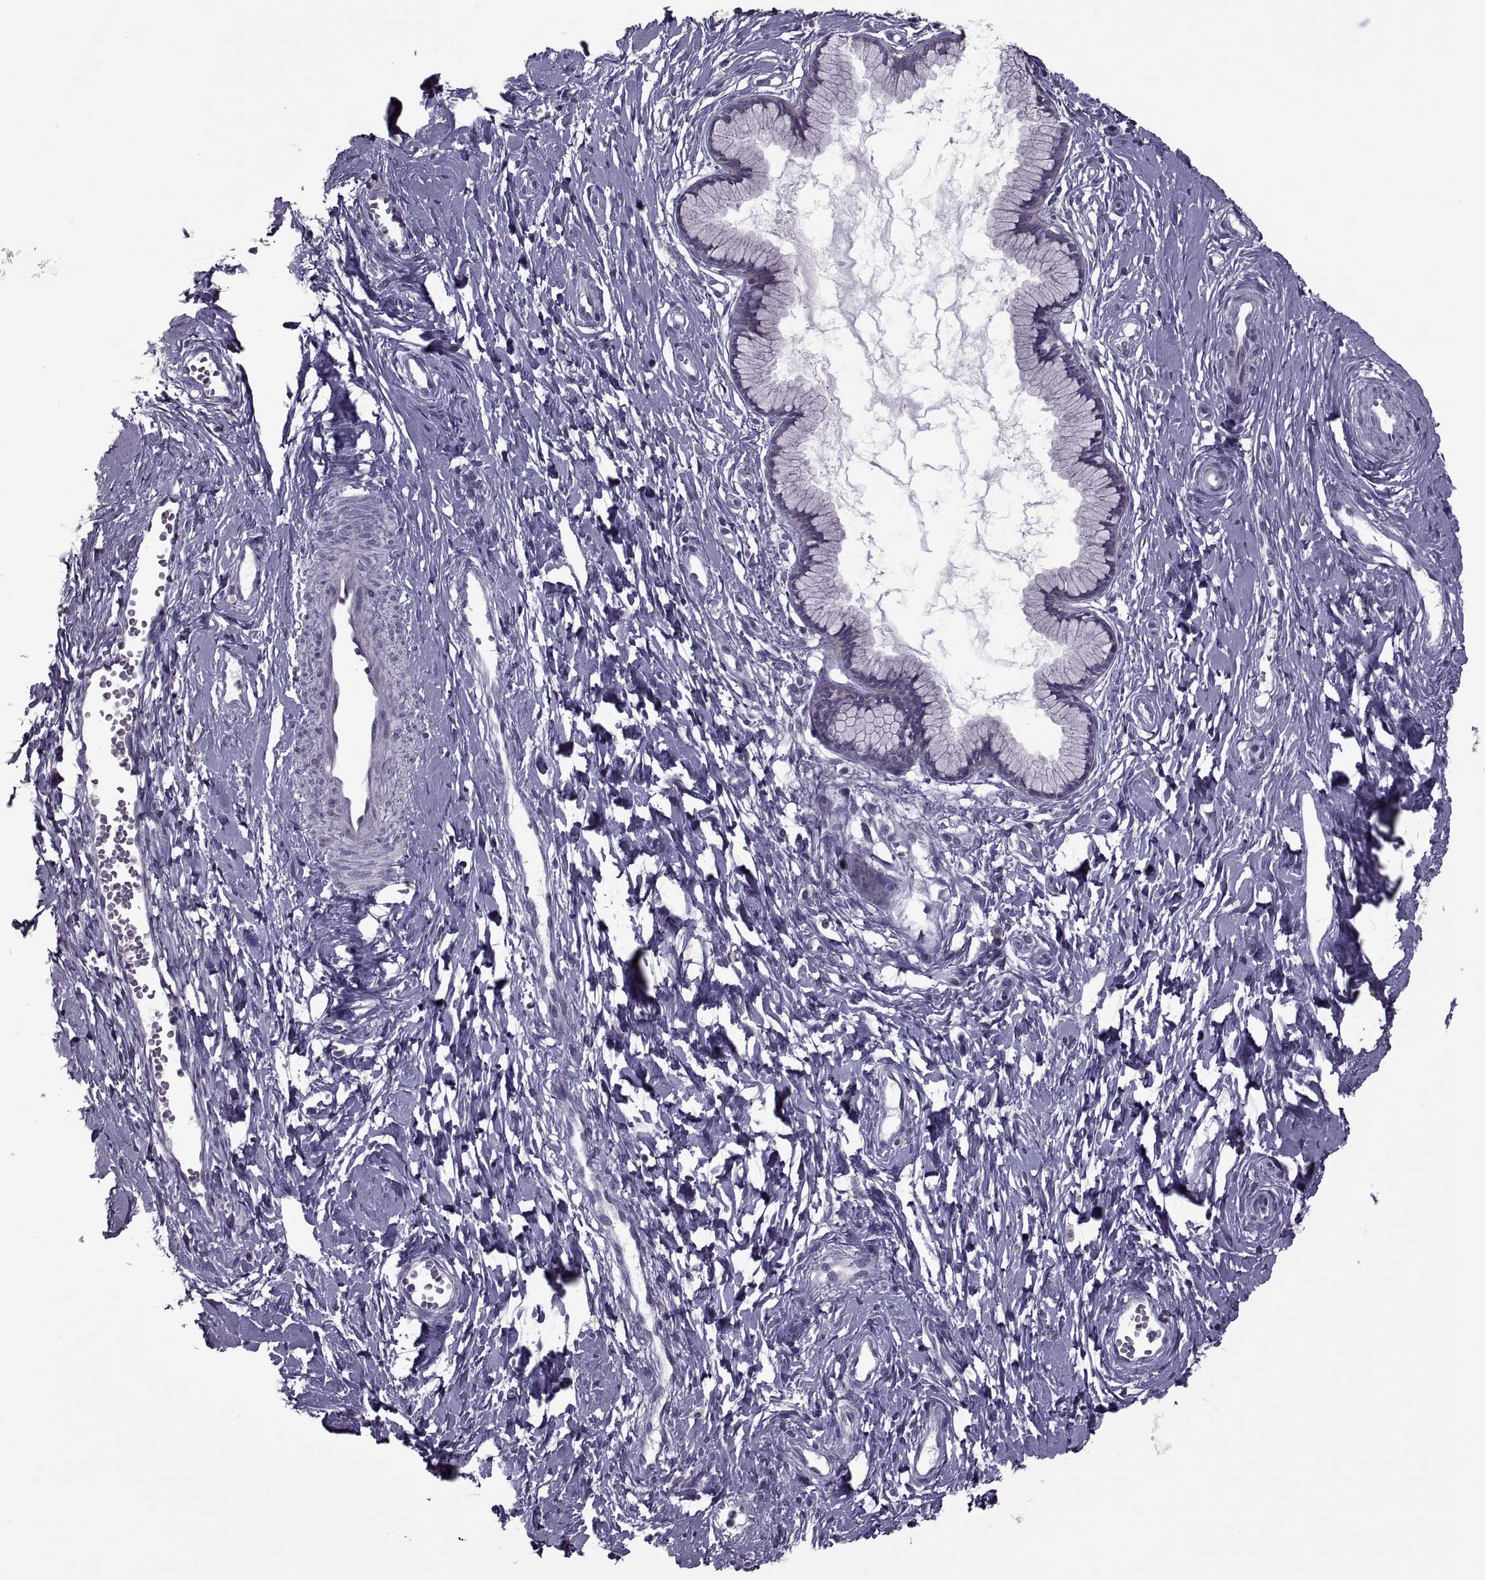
{"staining": {"intensity": "negative", "quantity": "none", "location": "none"}, "tissue": "cervix", "cell_type": "Glandular cells", "image_type": "normal", "snomed": [{"axis": "morphology", "description": "Normal tissue, NOS"}, {"axis": "topography", "description": "Cervix"}], "caption": "Micrograph shows no protein staining in glandular cells of normal cervix. The staining was performed using DAB to visualize the protein expression in brown, while the nuclei were stained in blue with hematoxylin (Magnification: 20x).", "gene": "PABPC1", "patient": {"sex": "female", "age": 40}}